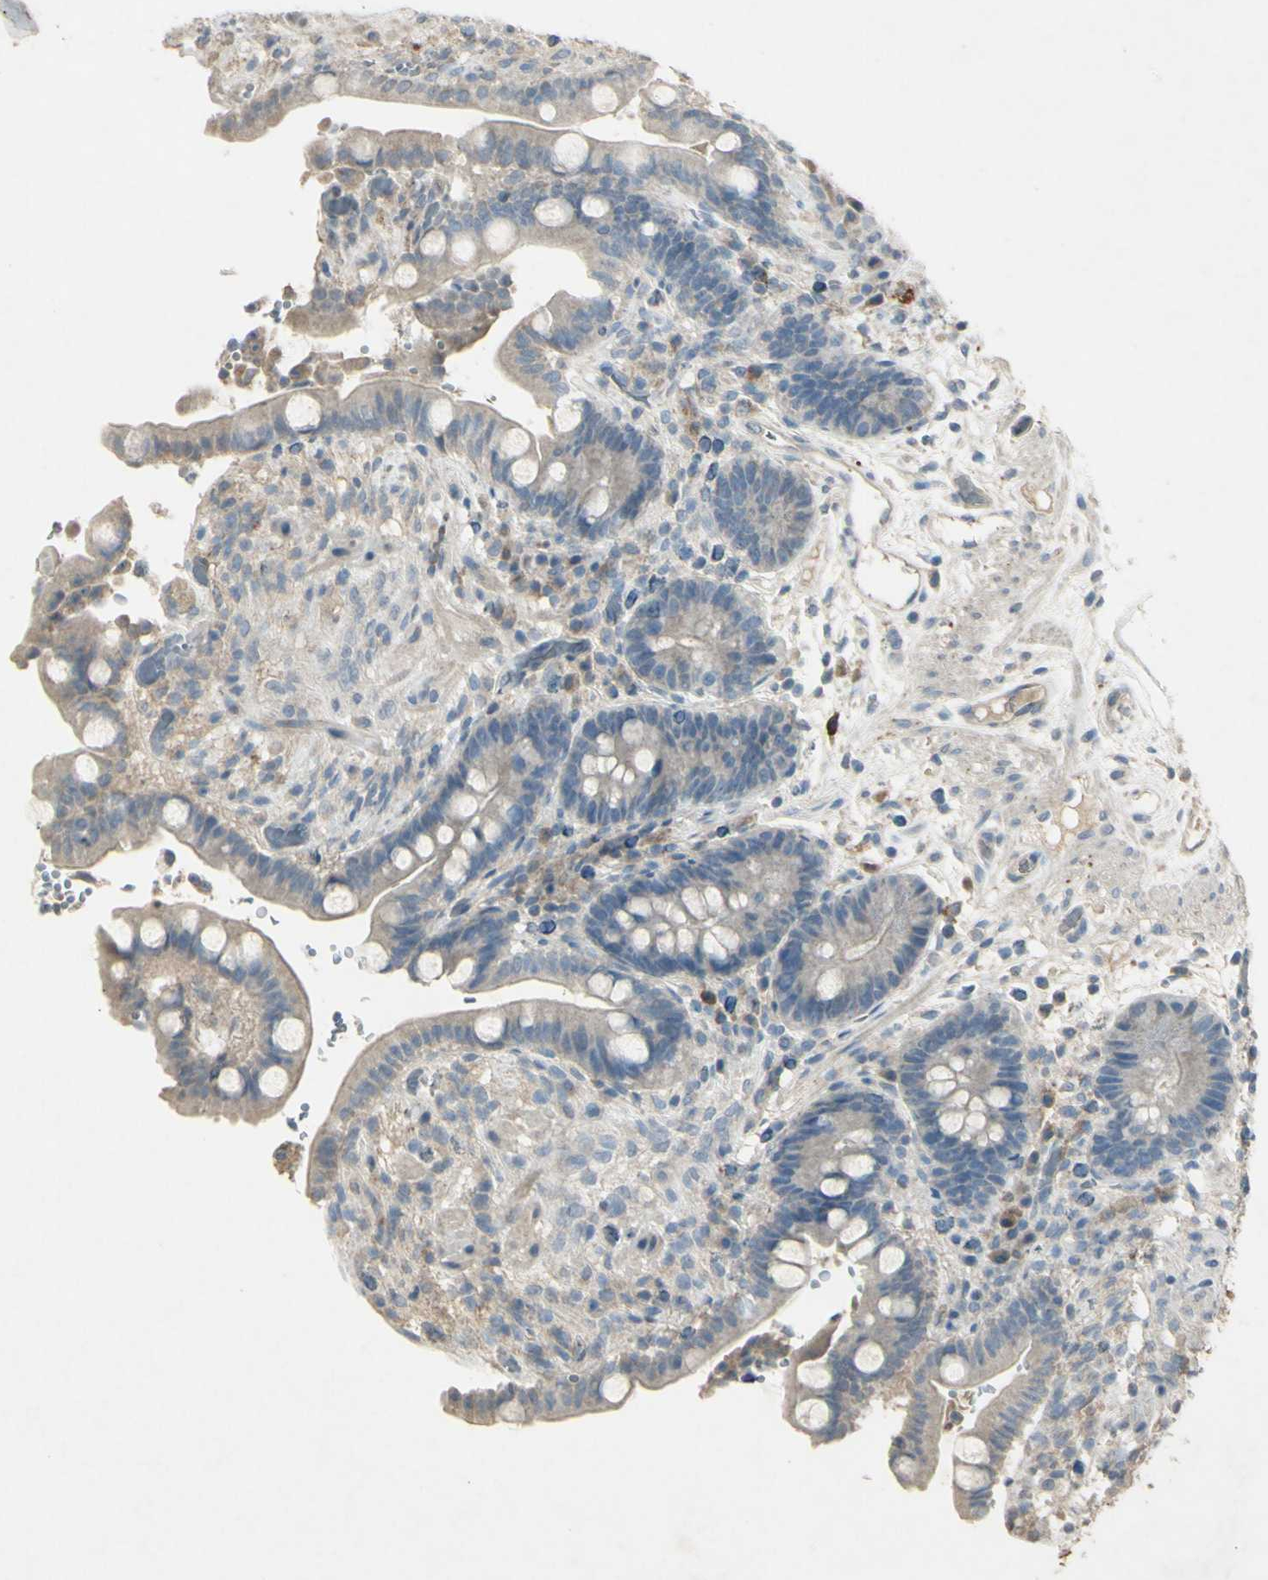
{"staining": {"intensity": "weak", "quantity": ">75%", "location": "cytoplasmic/membranous"}, "tissue": "colon", "cell_type": "Endothelial cells", "image_type": "normal", "snomed": [{"axis": "morphology", "description": "Normal tissue, NOS"}, {"axis": "topography", "description": "Colon"}], "caption": "IHC histopathology image of unremarkable colon: colon stained using immunohistochemistry (IHC) shows low levels of weak protein expression localized specifically in the cytoplasmic/membranous of endothelial cells, appearing as a cytoplasmic/membranous brown color.", "gene": "TIMM21", "patient": {"sex": "male", "age": 73}}